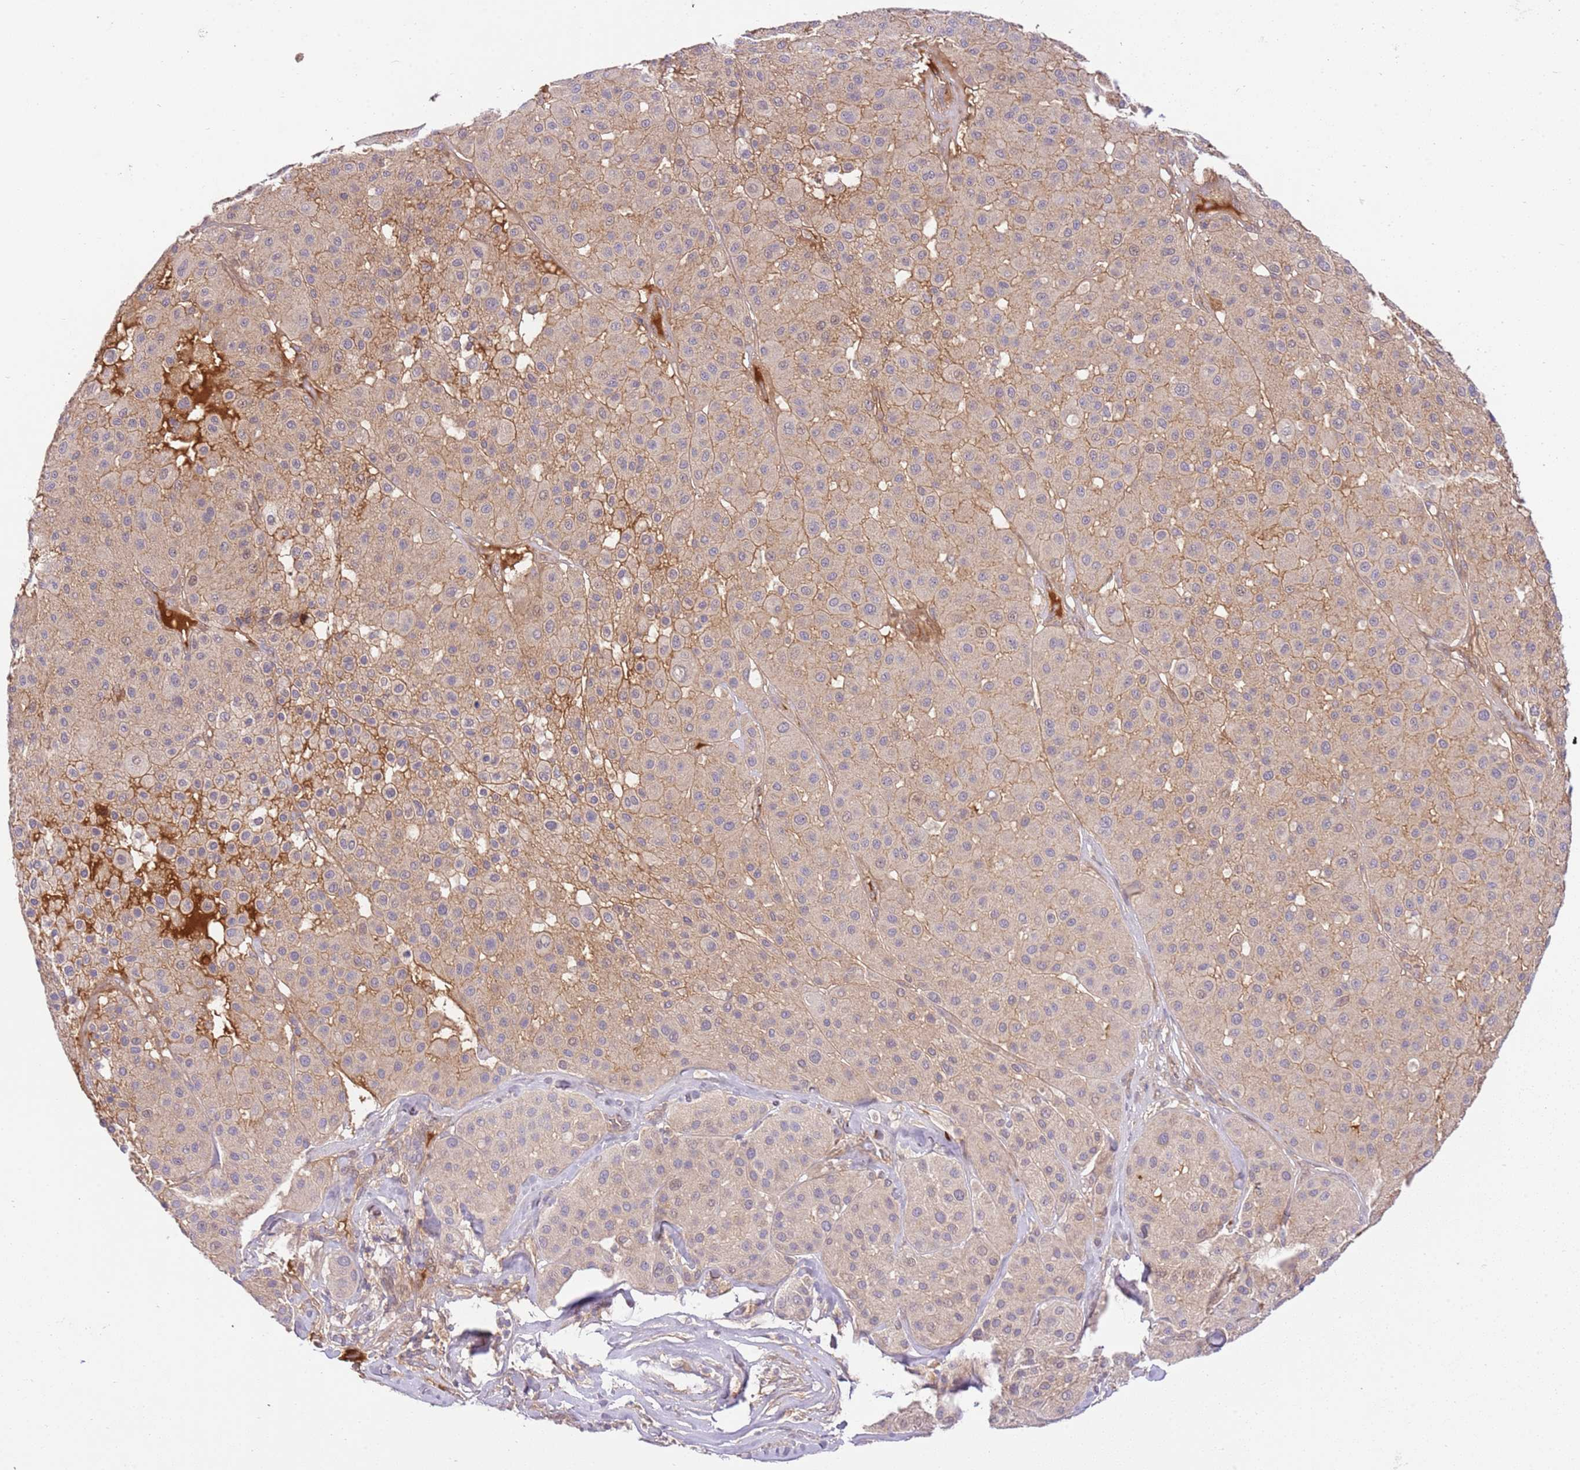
{"staining": {"intensity": "weak", "quantity": "<25%", "location": "cytoplasmic/membranous"}, "tissue": "melanoma", "cell_type": "Tumor cells", "image_type": "cancer", "snomed": [{"axis": "morphology", "description": "Malignant melanoma, Metastatic site"}, {"axis": "topography", "description": "Smooth muscle"}], "caption": "IHC of human malignant melanoma (metastatic site) shows no staining in tumor cells.", "gene": "C8G", "patient": {"sex": "male", "age": 41}}